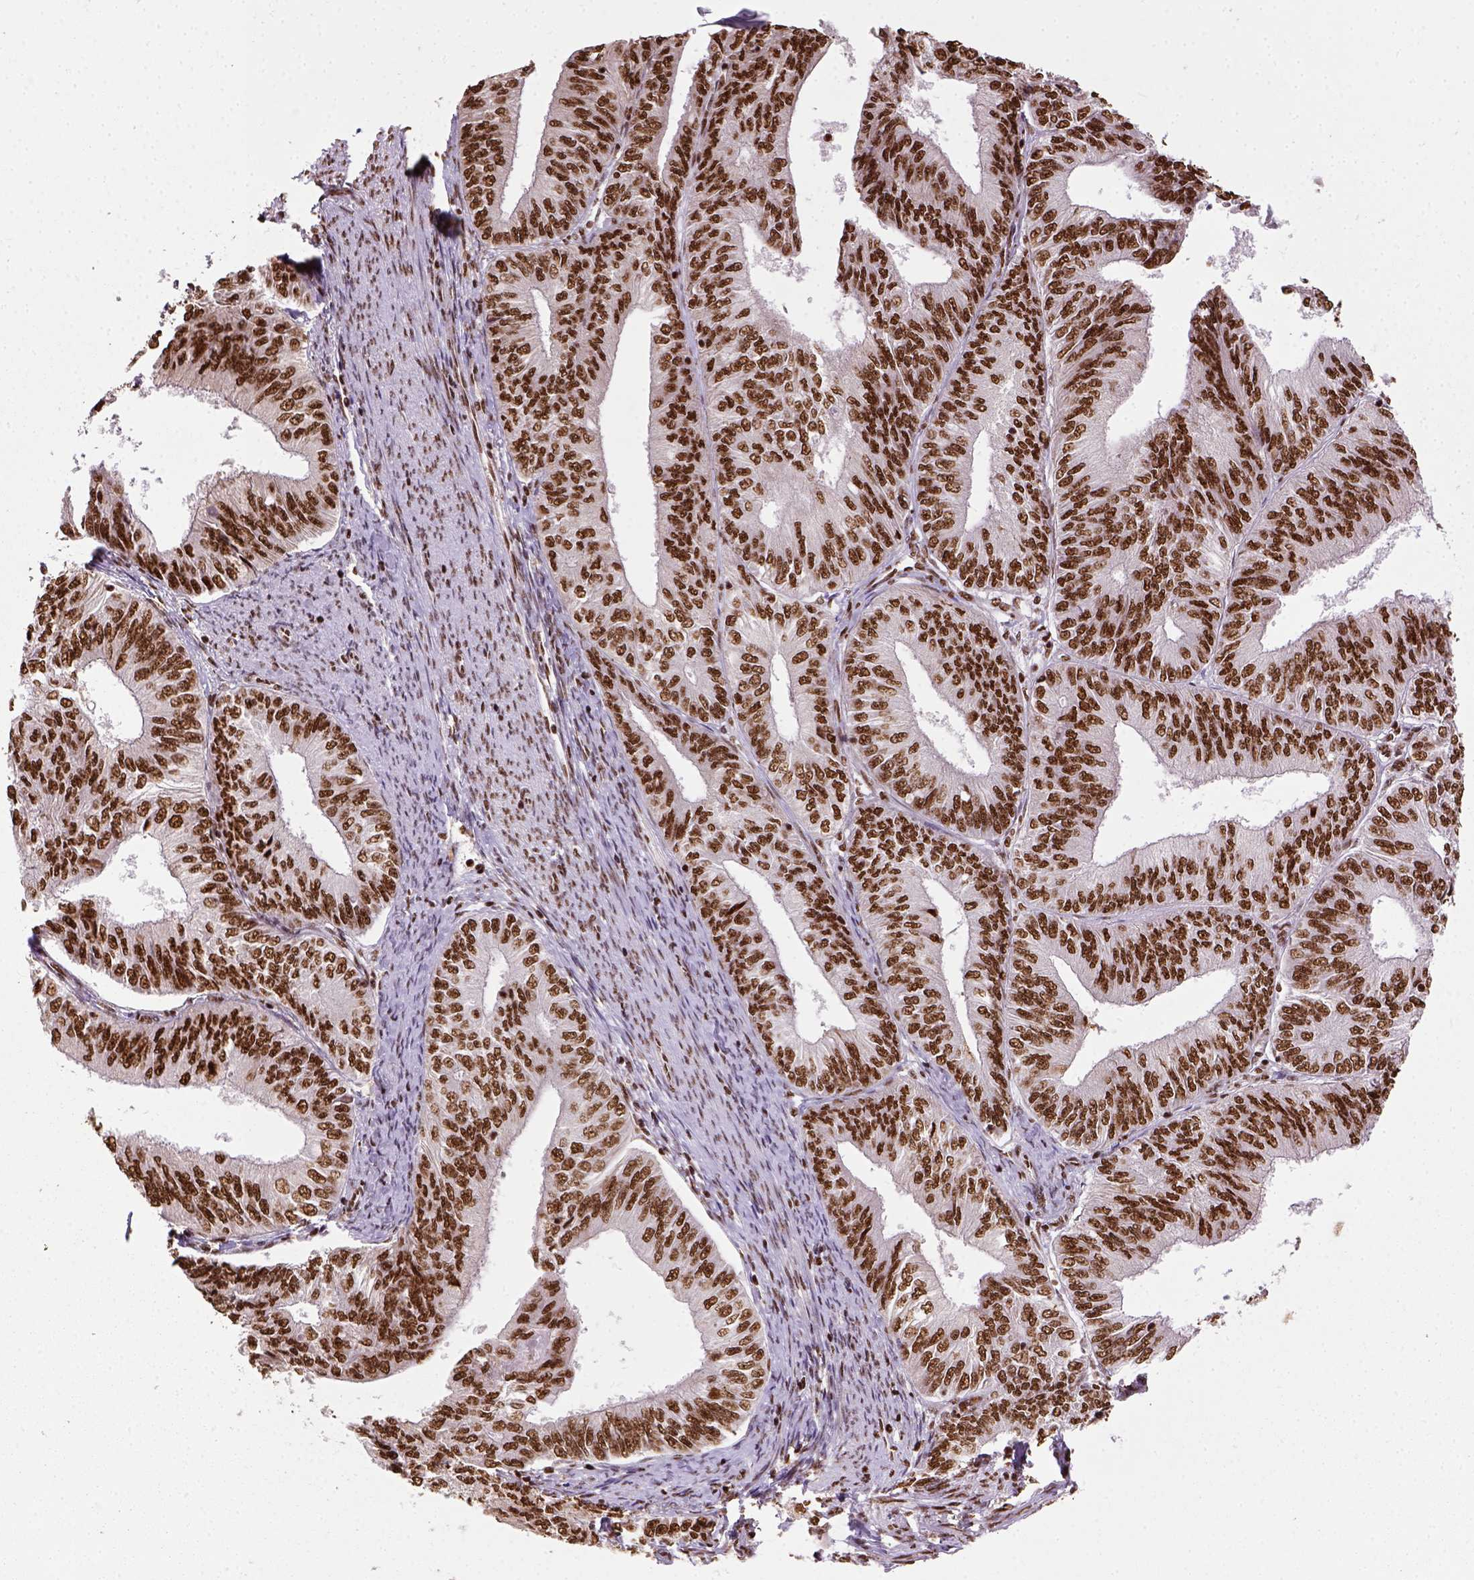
{"staining": {"intensity": "strong", "quantity": ">75%", "location": "nuclear"}, "tissue": "endometrial cancer", "cell_type": "Tumor cells", "image_type": "cancer", "snomed": [{"axis": "morphology", "description": "Adenocarcinoma, NOS"}, {"axis": "topography", "description": "Endometrium"}], "caption": "IHC histopathology image of endometrial adenocarcinoma stained for a protein (brown), which reveals high levels of strong nuclear positivity in about >75% of tumor cells.", "gene": "CCAR1", "patient": {"sex": "female", "age": 58}}